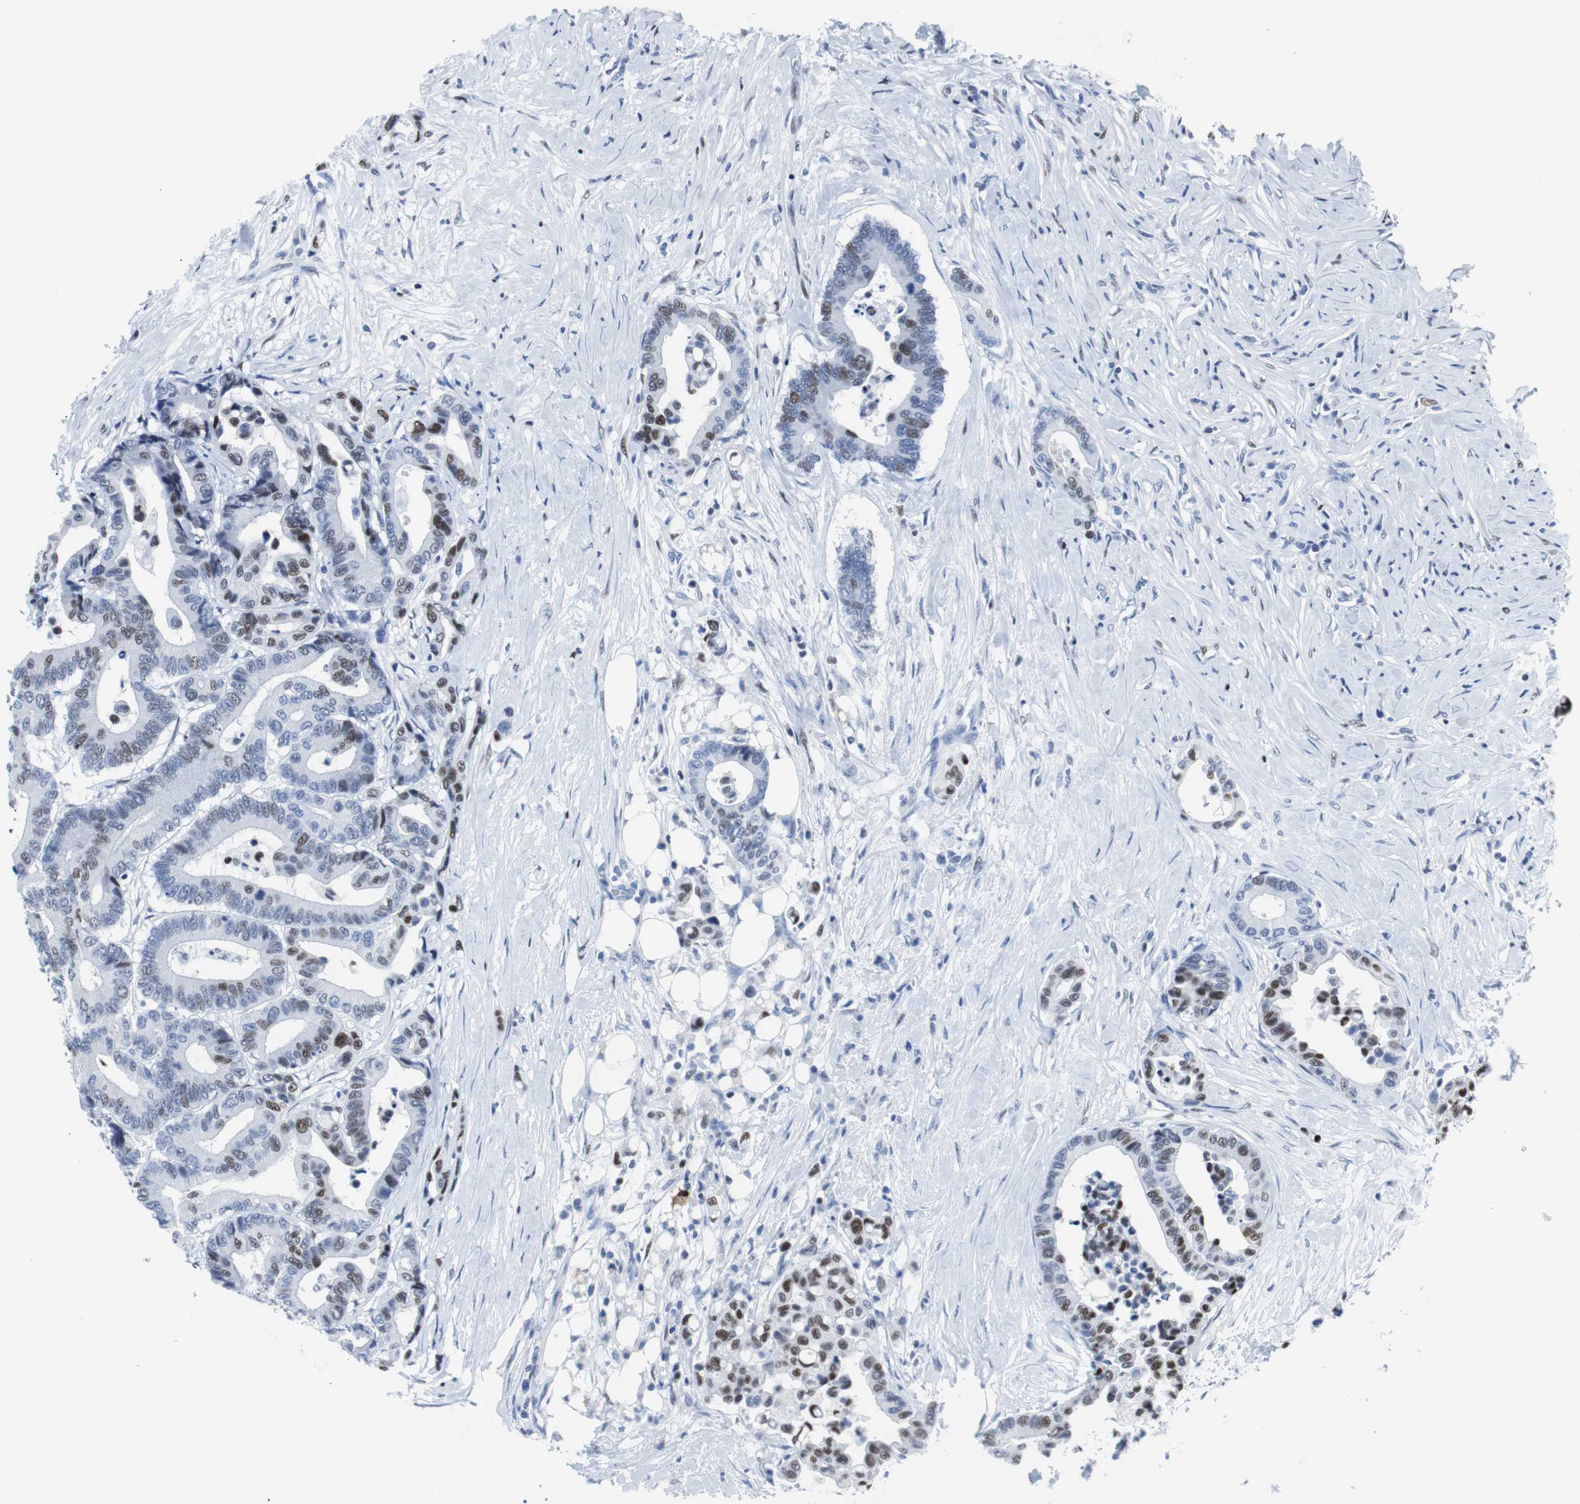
{"staining": {"intensity": "moderate", "quantity": "25%-75%", "location": "nuclear"}, "tissue": "colorectal cancer", "cell_type": "Tumor cells", "image_type": "cancer", "snomed": [{"axis": "morphology", "description": "Normal tissue, NOS"}, {"axis": "morphology", "description": "Adenocarcinoma, NOS"}, {"axis": "topography", "description": "Colon"}], "caption": "Colorectal adenocarcinoma was stained to show a protein in brown. There is medium levels of moderate nuclear staining in about 25%-75% of tumor cells.", "gene": "JUN", "patient": {"sex": "male", "age": 82}}